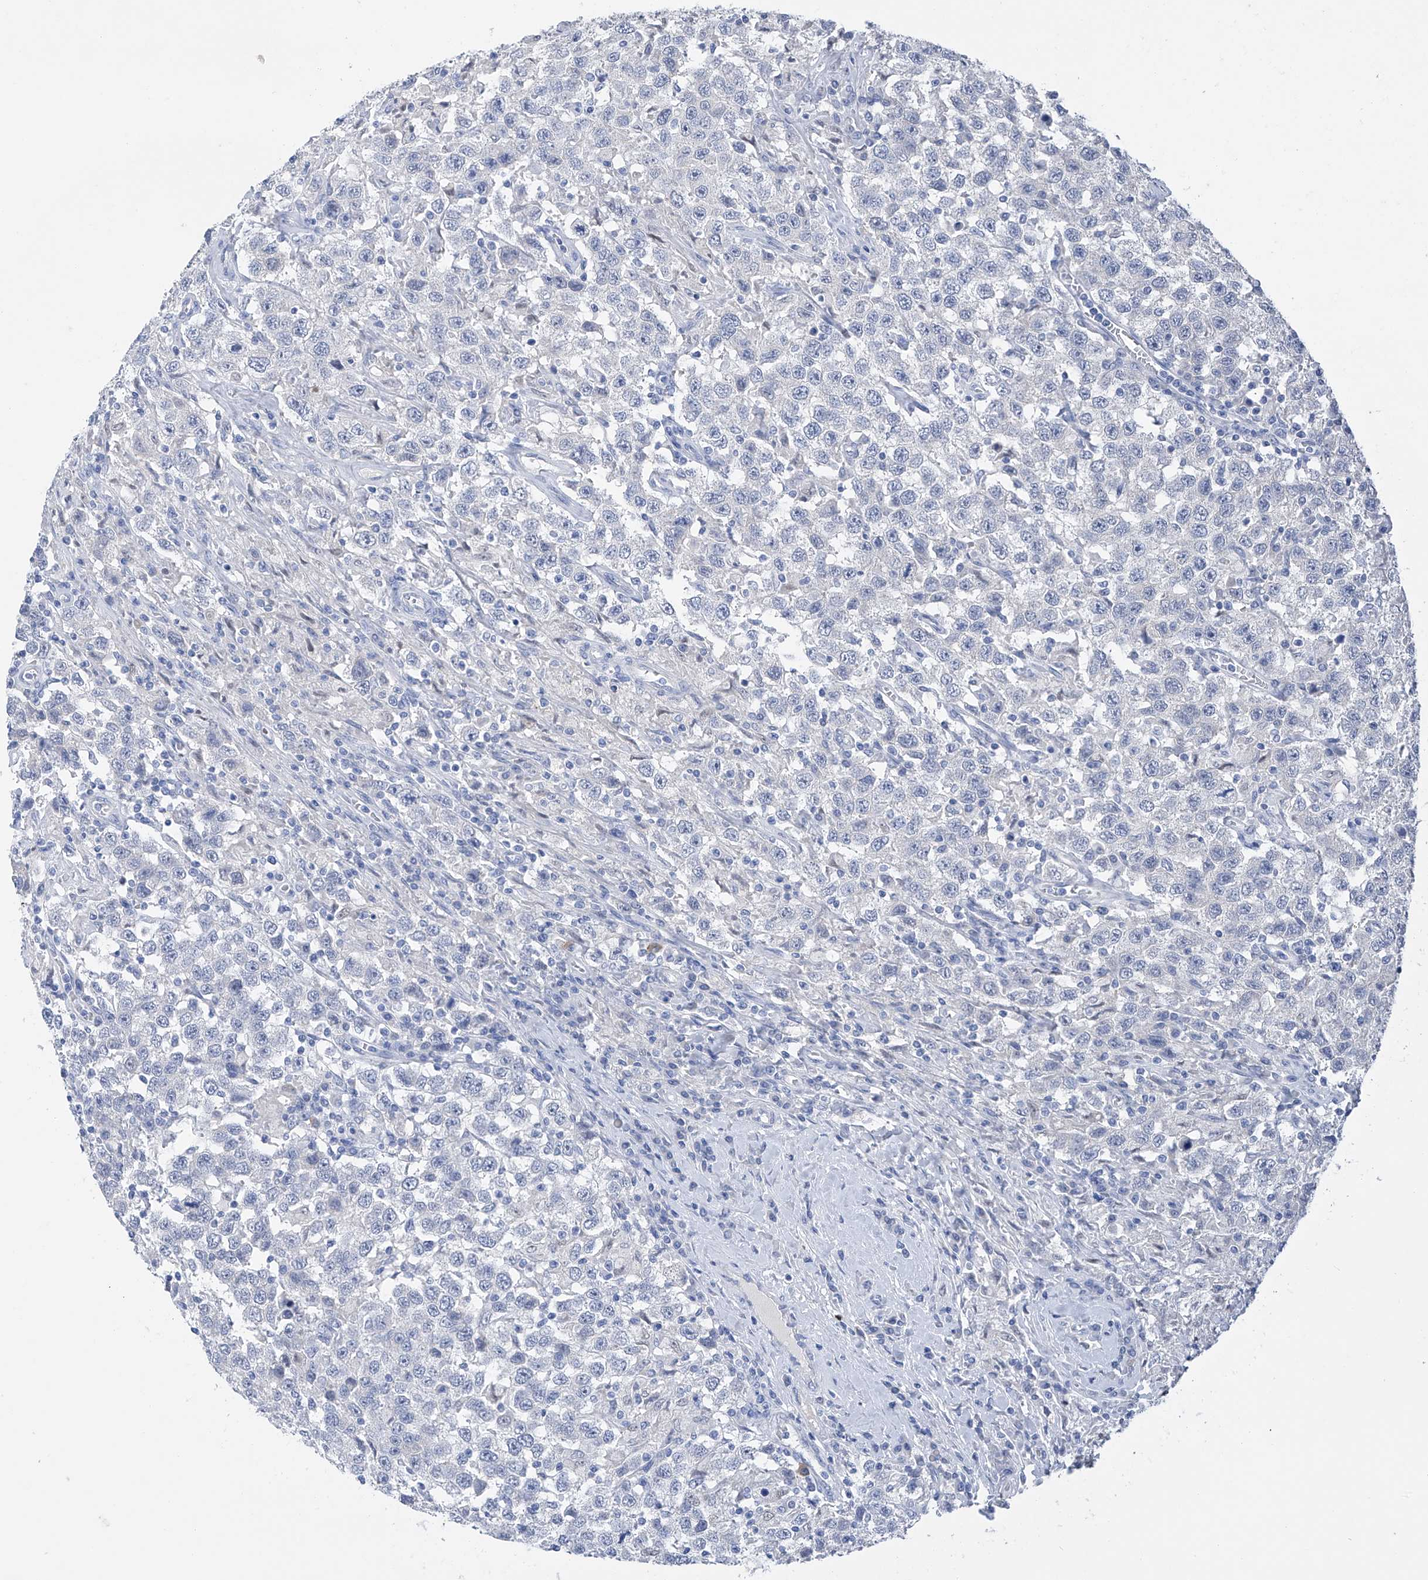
{"staining": {"intensity": "negative", "quantity": "none", "location": "none"}, "tissue": "testis cancer", "cell_type": "Tumor cells", "image_type": "cancer", "snomed": [{"axis": "morphology", "description": "Seminoma, NOS"}, {"axis": "topography", "description": "Testis"}], "caption": "Immunohistochemistry (IHC) of testis cancer reveals no positivity in tumor cells.", "gene": "ADRA1A", "patient": {"sex": "male", "age": 41}}